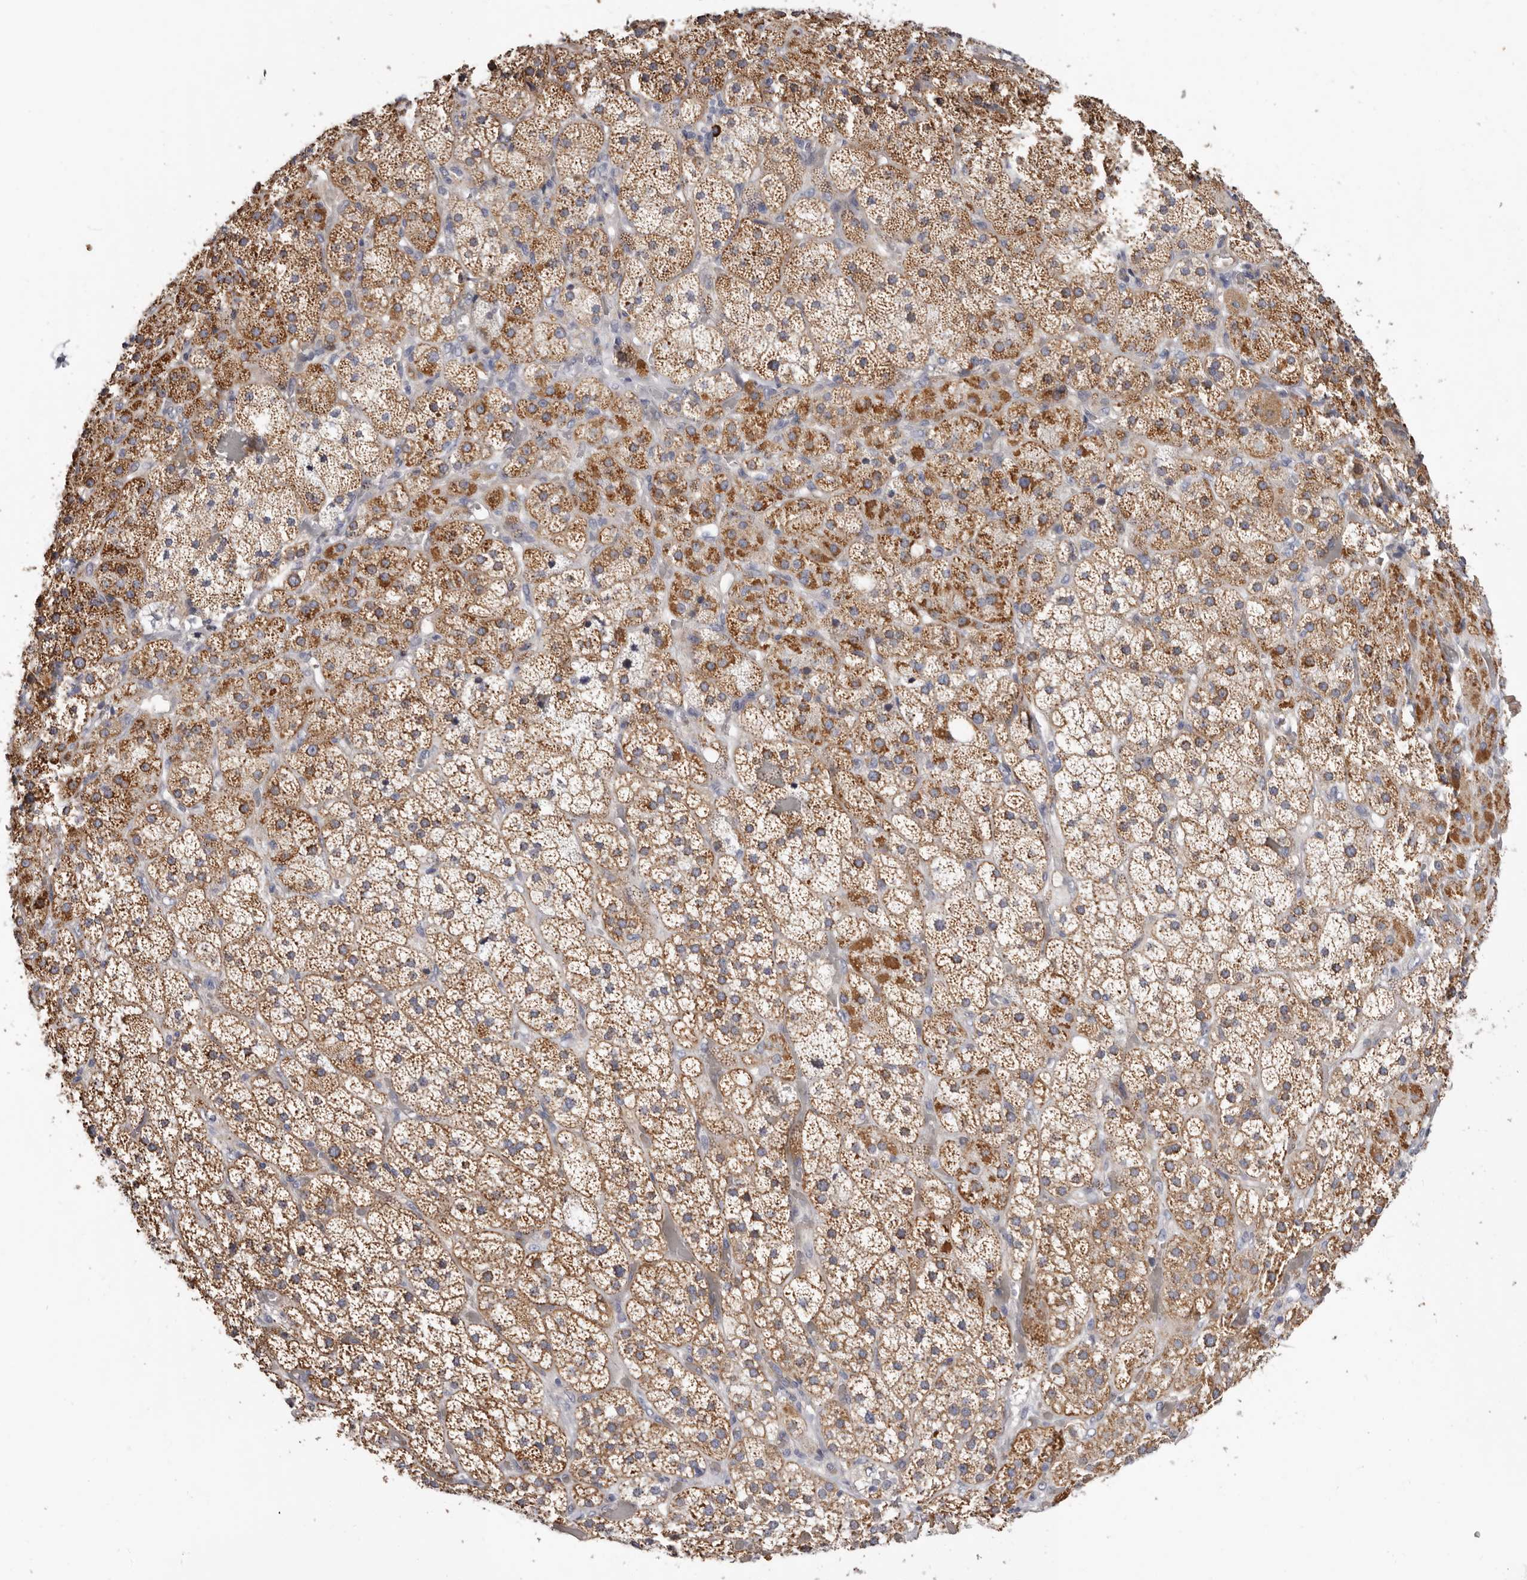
{"staining": {"intensity": "moderate", "quantity": ">75%", "location": "cytoplasmic/membranous"}, "tissue": "adrenal gland", "cell_type": "Glandular cells", "image_type": "normal", "snomed": [{"axis": "morphology", "description": "Normal tissue, NOS"}, {"axis": "topography", "description": "Adrenal gland"}], "caption": "The micrograph demonstrates a brown stain indicating the presence of a protein in the cytoplasmic/membranous of glandular cells in adrenal gland.", "gene": "SPTA1", "patient": {"sex": "male", "age": 57}}